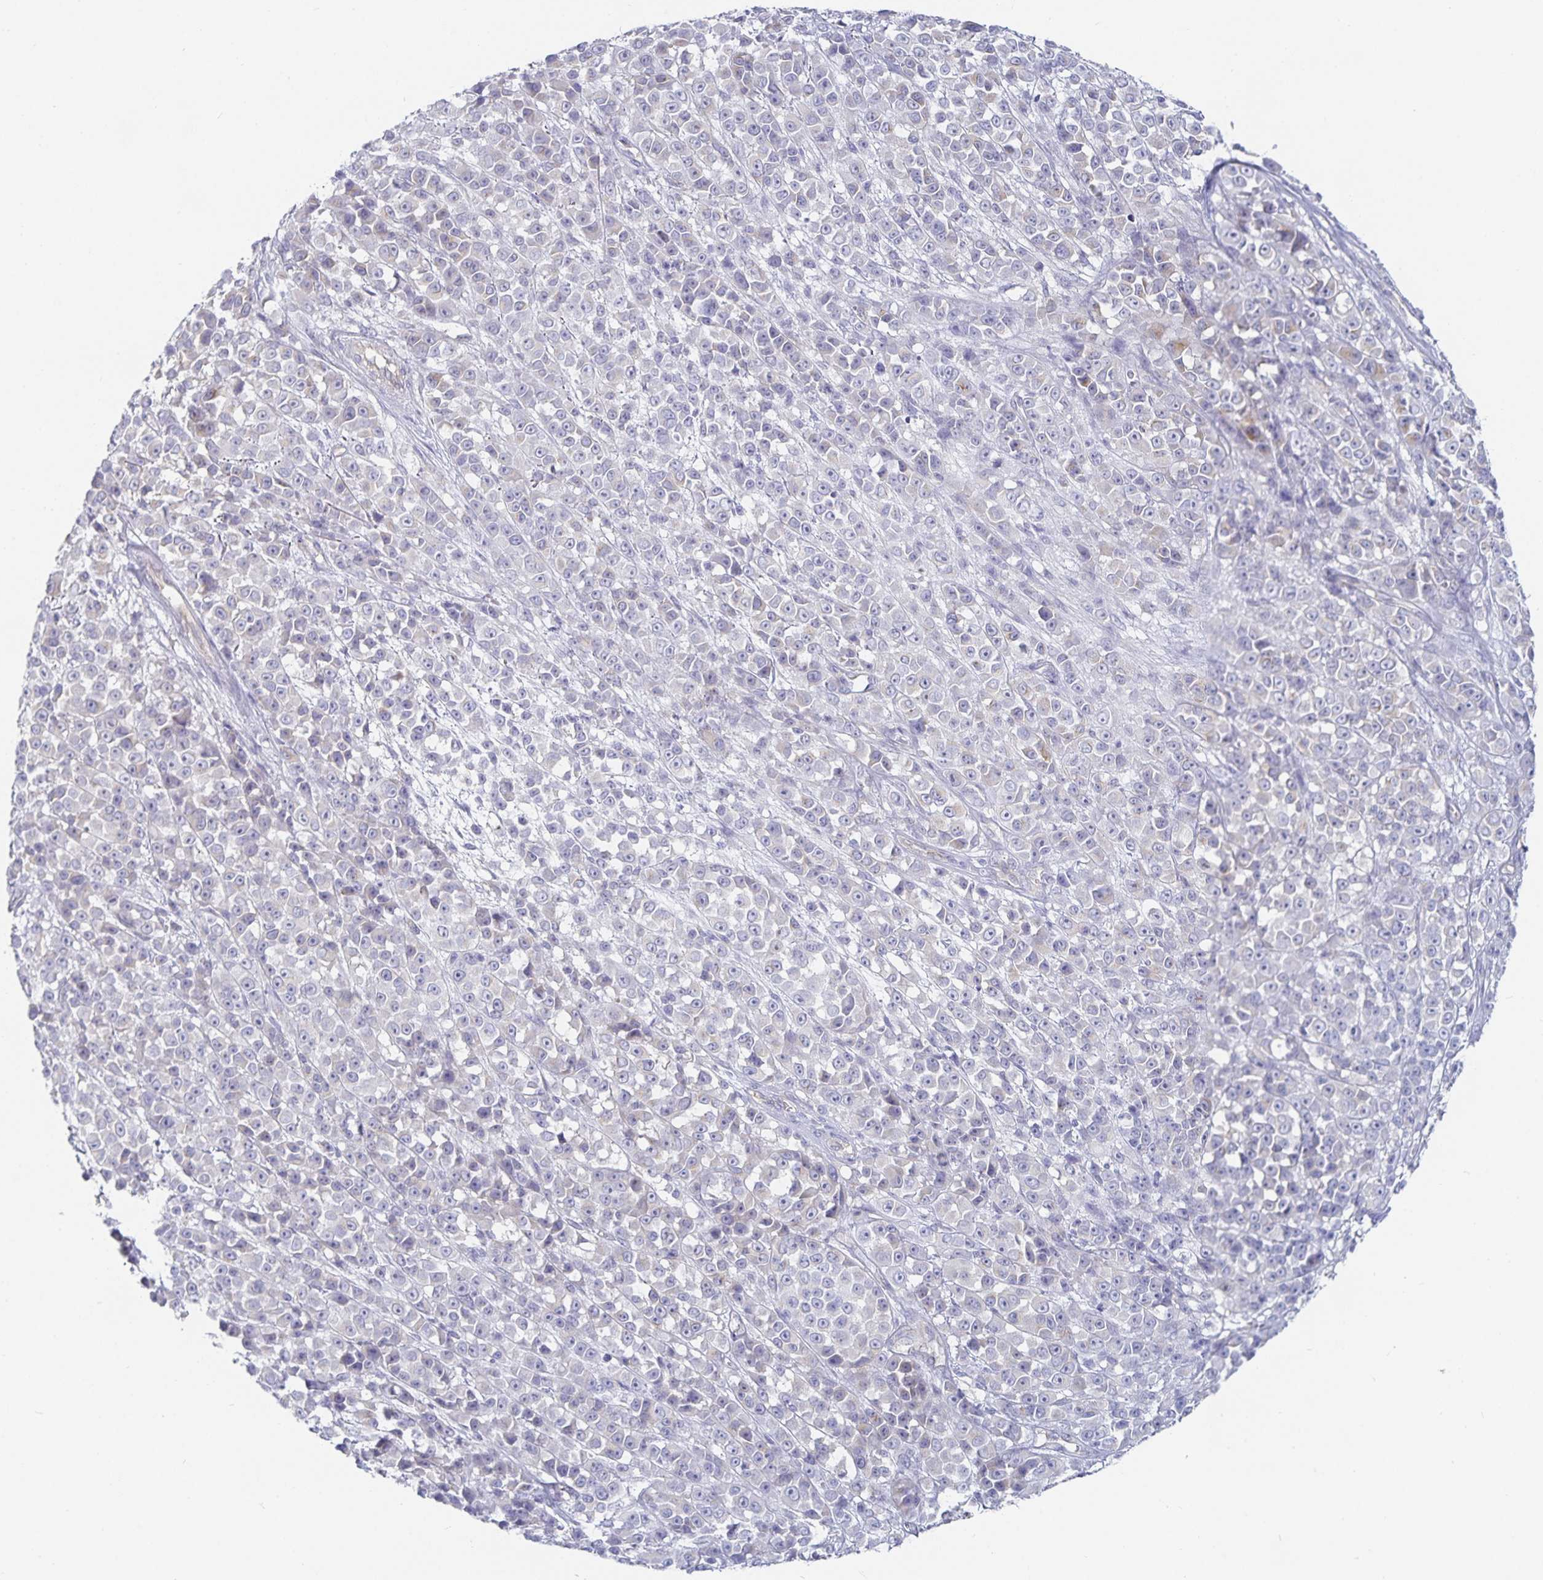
{"staining": {"intensity": "negative", "quantity": "none", "location": "none"}, "tissue": "melanoma", "cell_type": "Tumor cells", "image_type": "cancer", "snomed": [{"axis": "morphology", "description": "Malignant melanoma, NOS"}, {"axis": "topography", "description": "Skin"}, {"axis": "topography", "description": "Skin of back"}], "caption": "Melanoma was stained to show a protein in brown. There is no significant positivity in tumor cells. (Stains: DAB (3,3'-diaminobenzidine) immunohistochemistry (IHC) with hematoxylin counter stain, Microscopy: brightfield microscopy at high magnification).", "gene": "SFTPA1", "patient": {"sex": "male", "age": 91}}